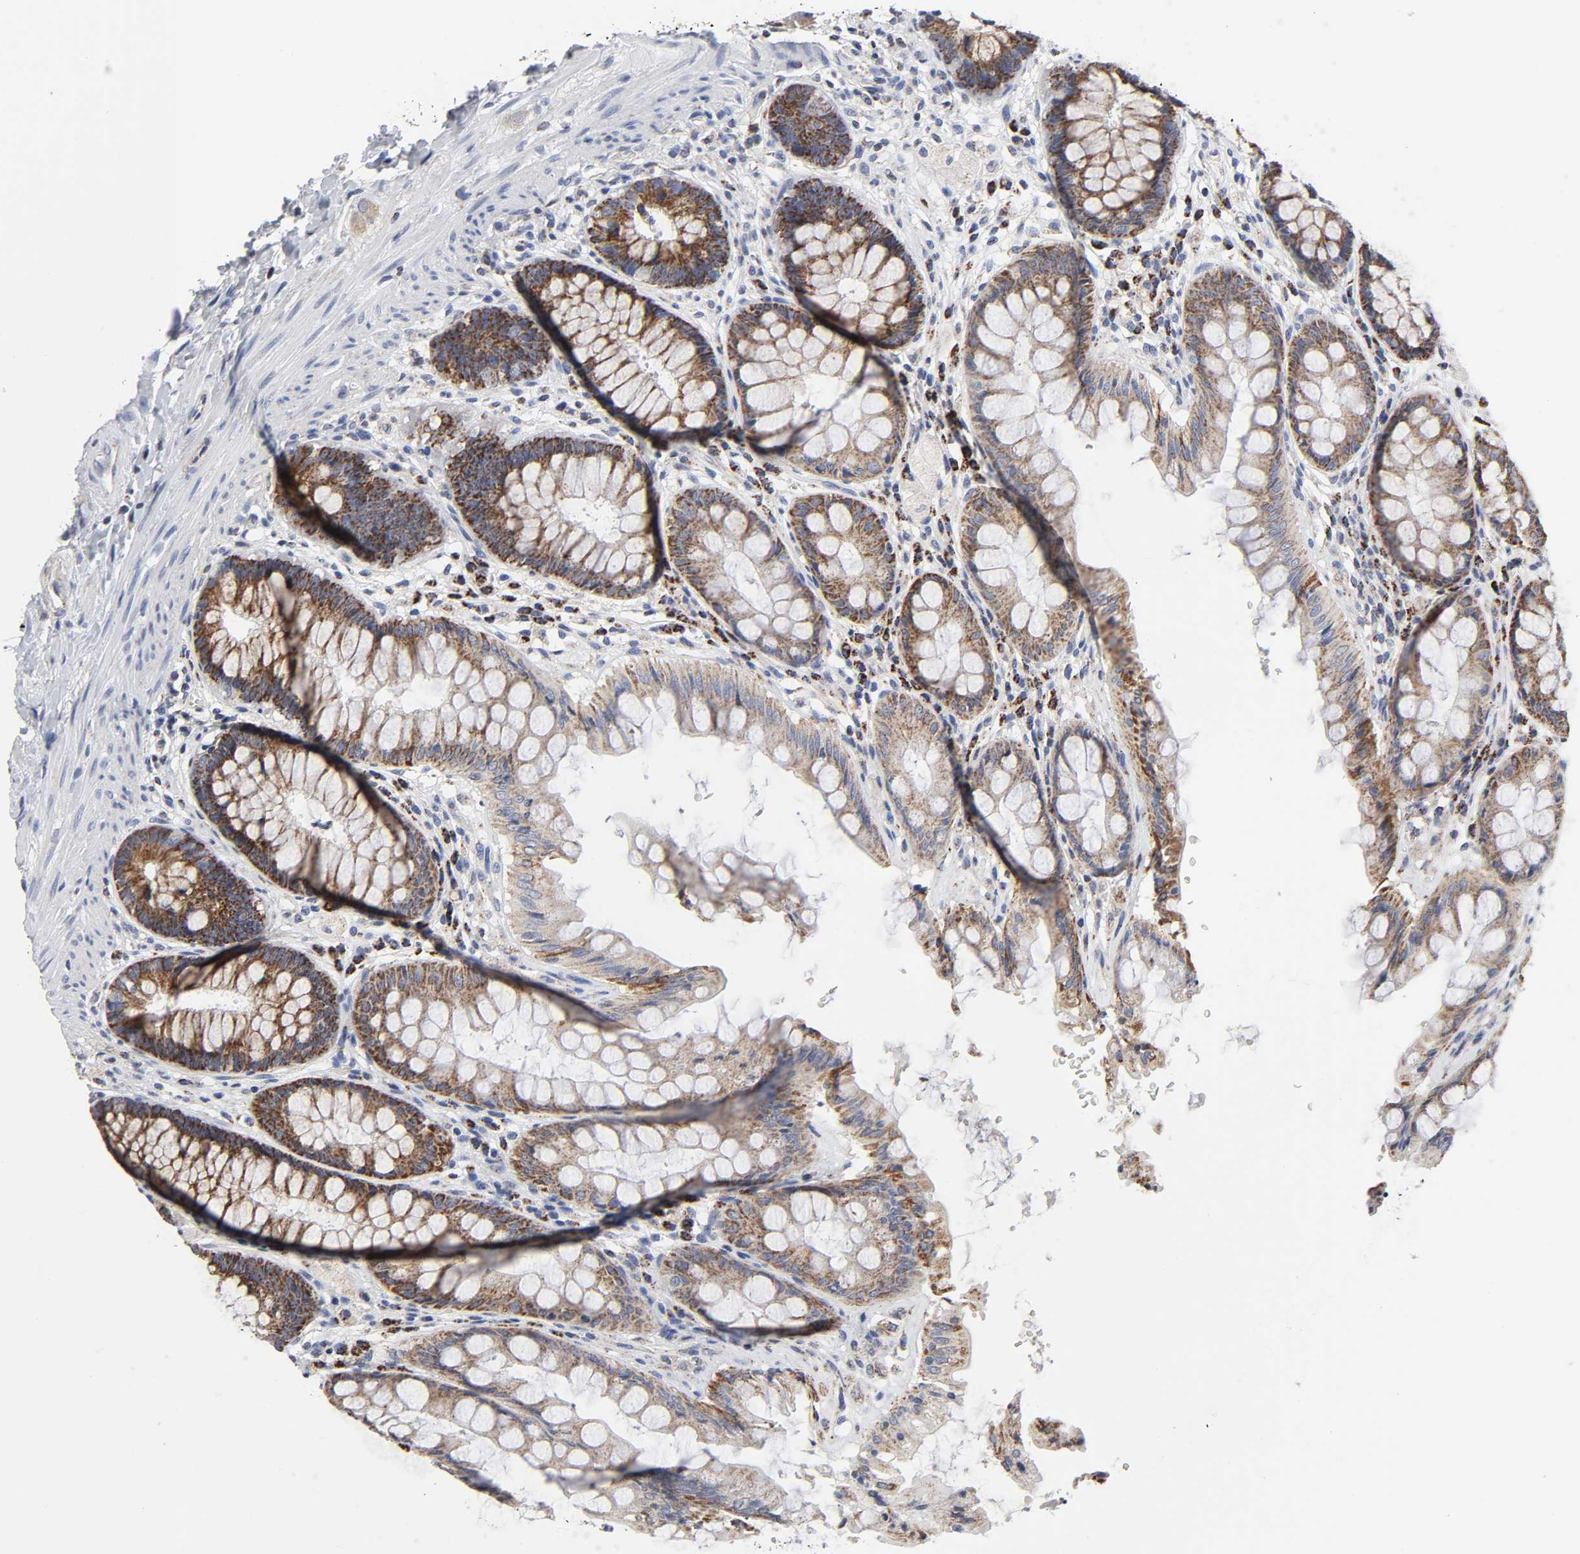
{"staining": {"intensity": "moderate", "quantity": ">75%", "location": "cytoplasmic/membranous"}, "tissue": "rectum", "cell_type": "Glandular cells", "image_type": "normal", "snomed": [{"axis": "morphology", "description": "Normal tissue, NOS"}, {"axis": "topography", "description": "Rectum"}], "caption": "Immunohistochemical staining of benign rectum displays moderate cytoplasmic/membranous protein staining in approximately >75% of glandular cells. Nuclei are stained in blue.", "gene": "AOPEP", "patient": {"sex": "female", "age": 46}}